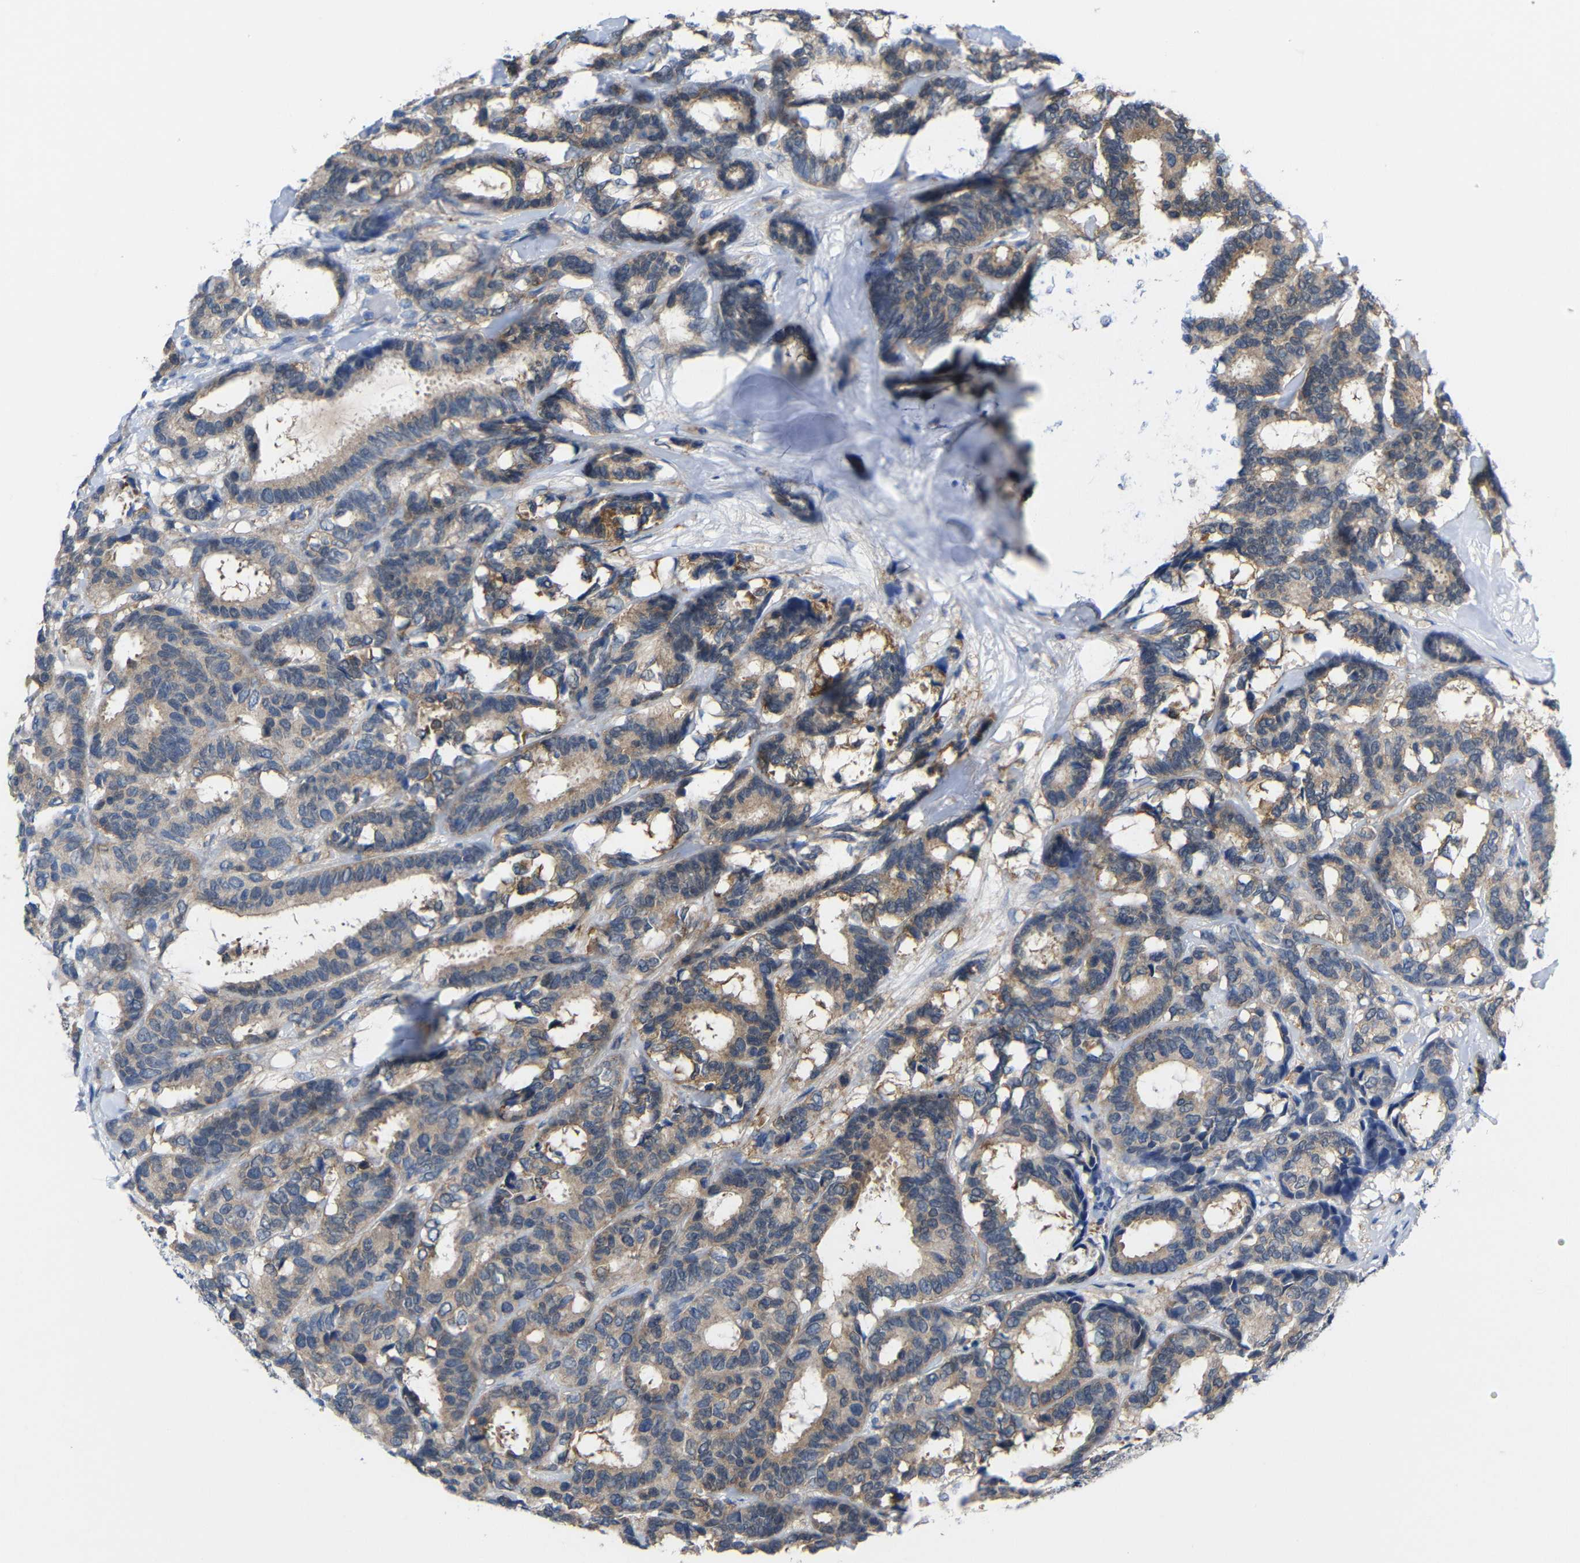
{"staining": {"intensity": "weak", "quantity": ">75%", "location": "cytoplasmic/membranous"}, "tissue": "breast cancer", "cell_type": "Tumor cells", "image_type": "cancer", "snomed": [{"axis": "morphology", "description": "Duct carcinoma"}, {"axis": "topography", "description": "Breast"}], "caption": "This histopathology image demonstrates IHC staining of human infiltrating ductal carcinoma (breast), with low weak cytoplasmic/membranous expression in approximately >75% of tumor cells.", "gene": "PEBP1", "patient": {"sex": "female", "age": 87}}